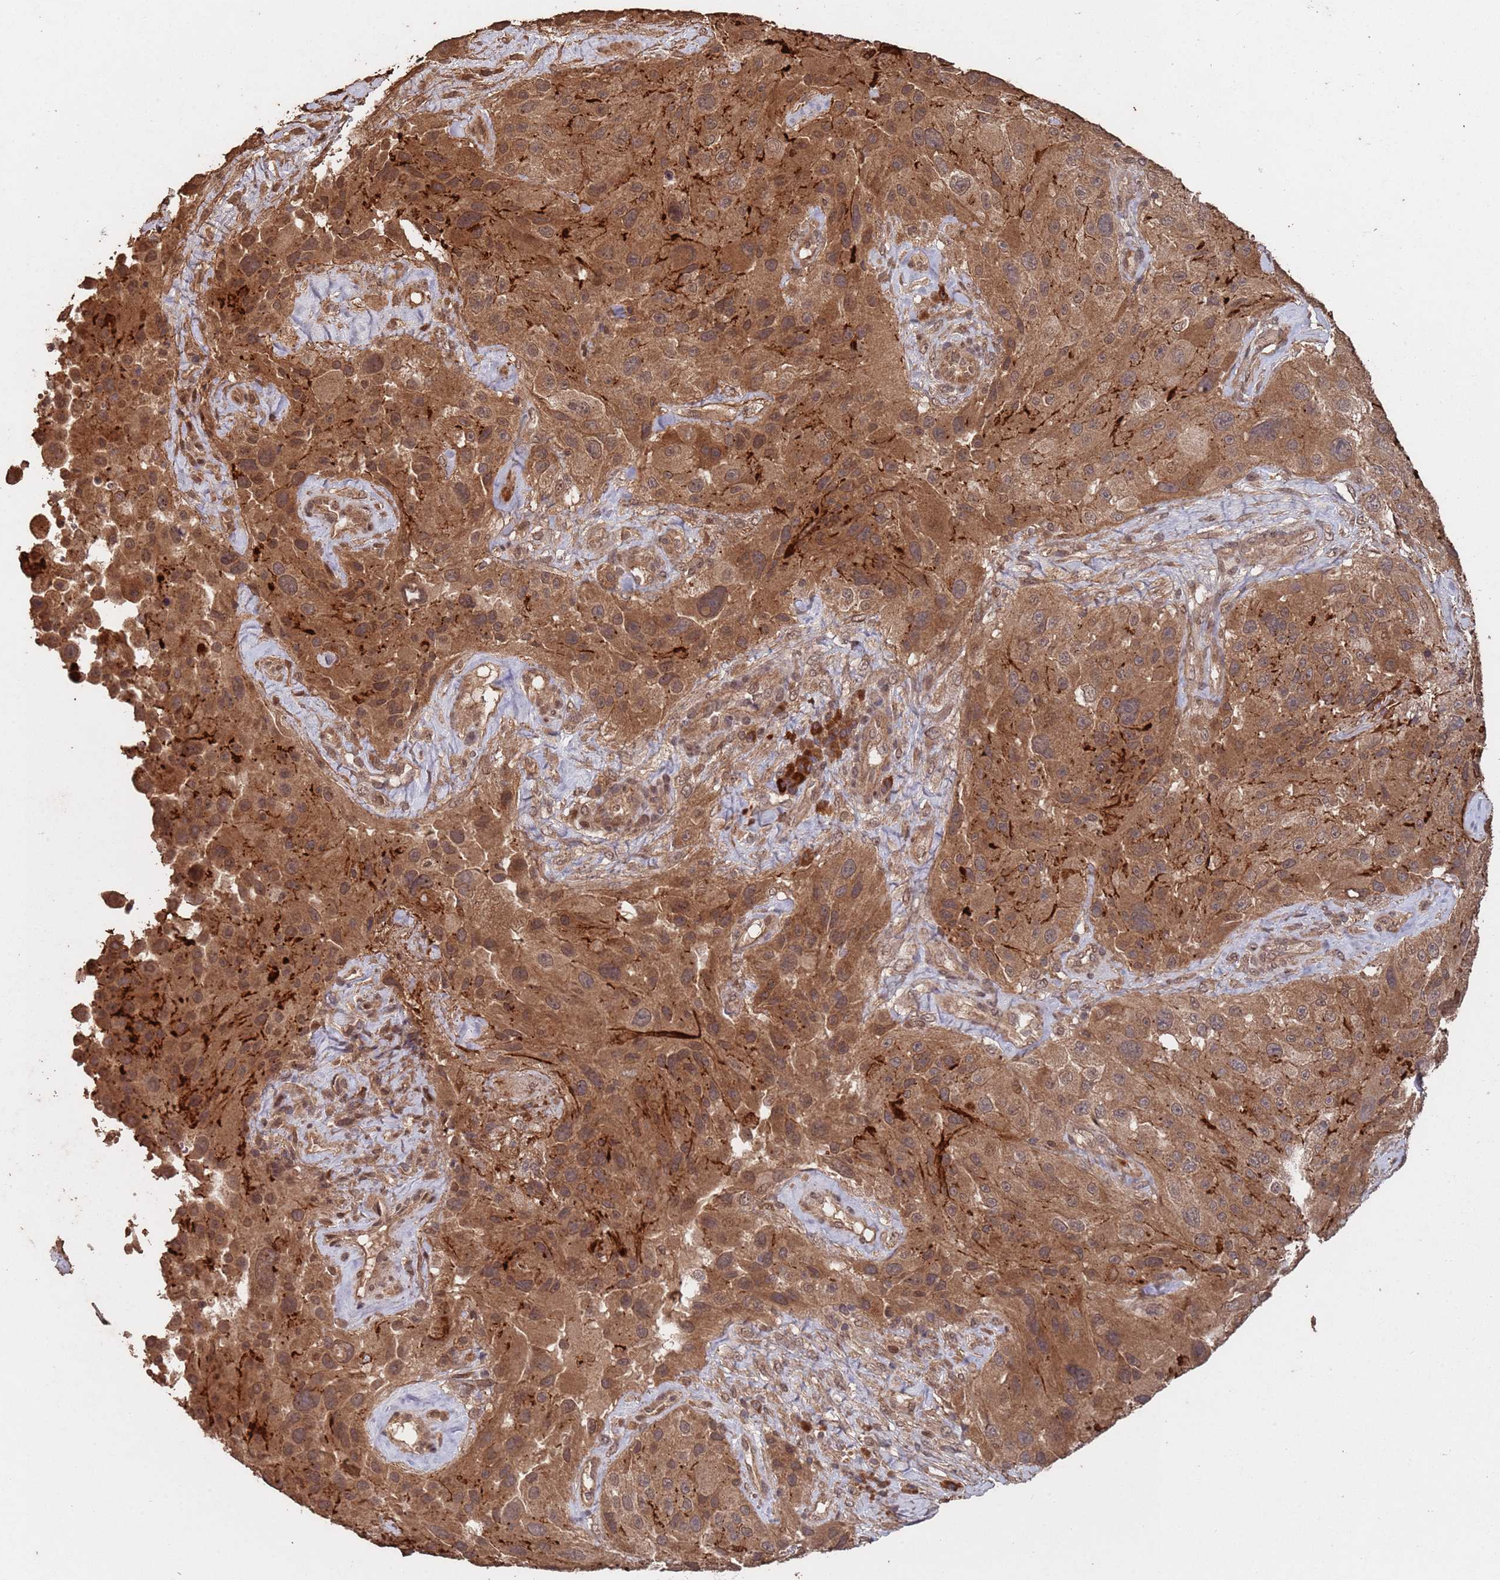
{"staining": {"intensity": "moderate", "quantity": ">75%", "location": "cytoplasmic/membranous,nuclear"}, "tissue": "melanoma", "cell_type": "Tumor cells", "image_type": "cancer", "snomed": [{"axis": "morphology", "description": "Malignant melanoma, Metastatic site"}, {"axis": "topography", "description": "Lymph node"}], "caption": "This is a histology image of immunohistochemistry staining of melanoma, which shows moderate positivity in the cytoplasmic/membranous and nuclear of tumor cells.", "gene": "FRAT1", "patient": {"sex": "male", "age": 62}}